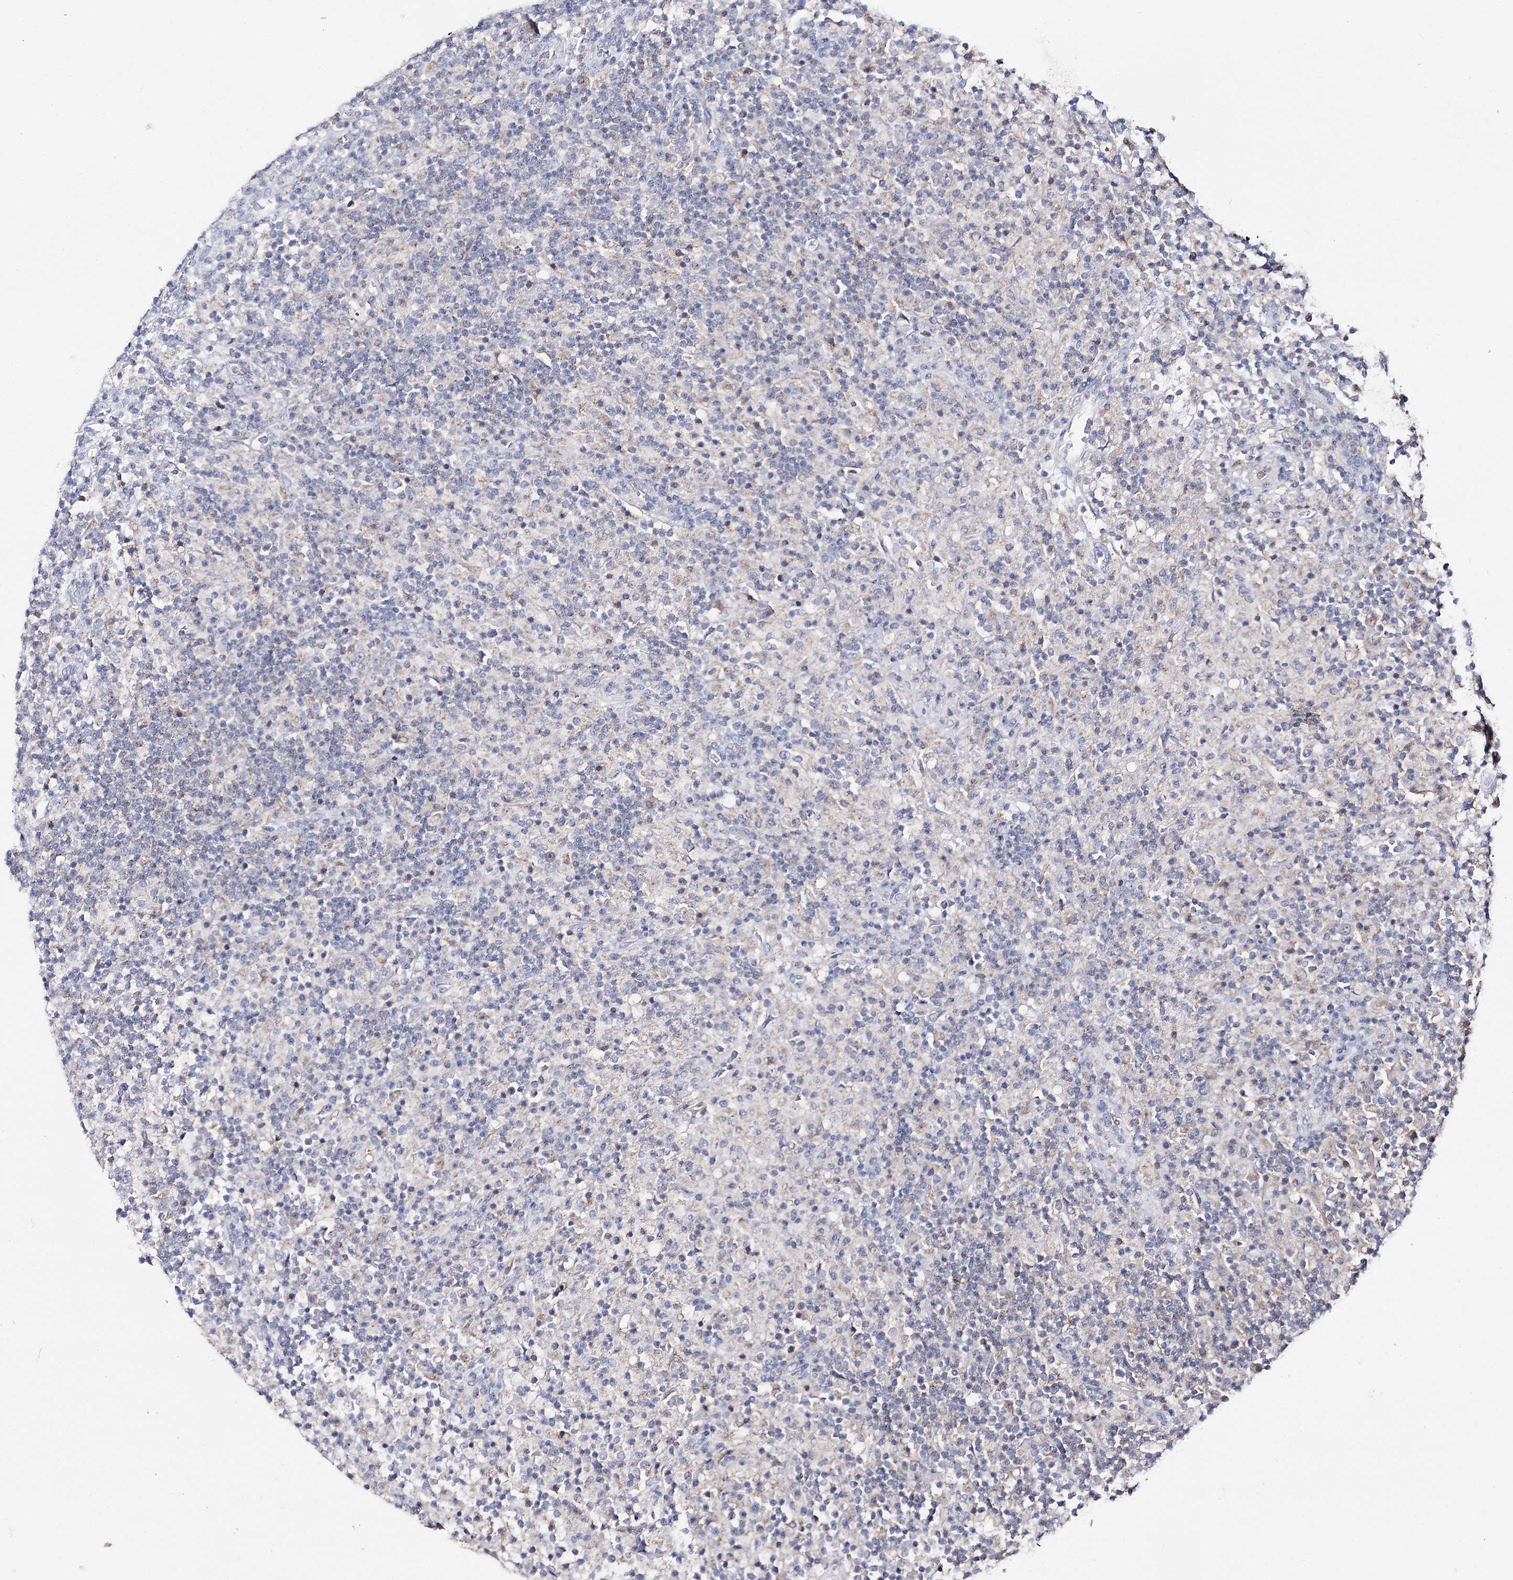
{"staining": {"intensity": "negative", "quantity": "none", "location": "none"}, "tissue": "lymphoma", "cell_type": "Tumor cells", "image_type": "cancer", "snomed": [{"axis": "morphology", "description": "Hodgkin's disease, NOS"}, {"axis": "topography", "description": "Lymph node"}], "caption": "Tumor cells are negative for protein expression in human Hodgkin's disease.", "gene": "IL1RAP", "patient": {"sex": "male", "age": 70}}